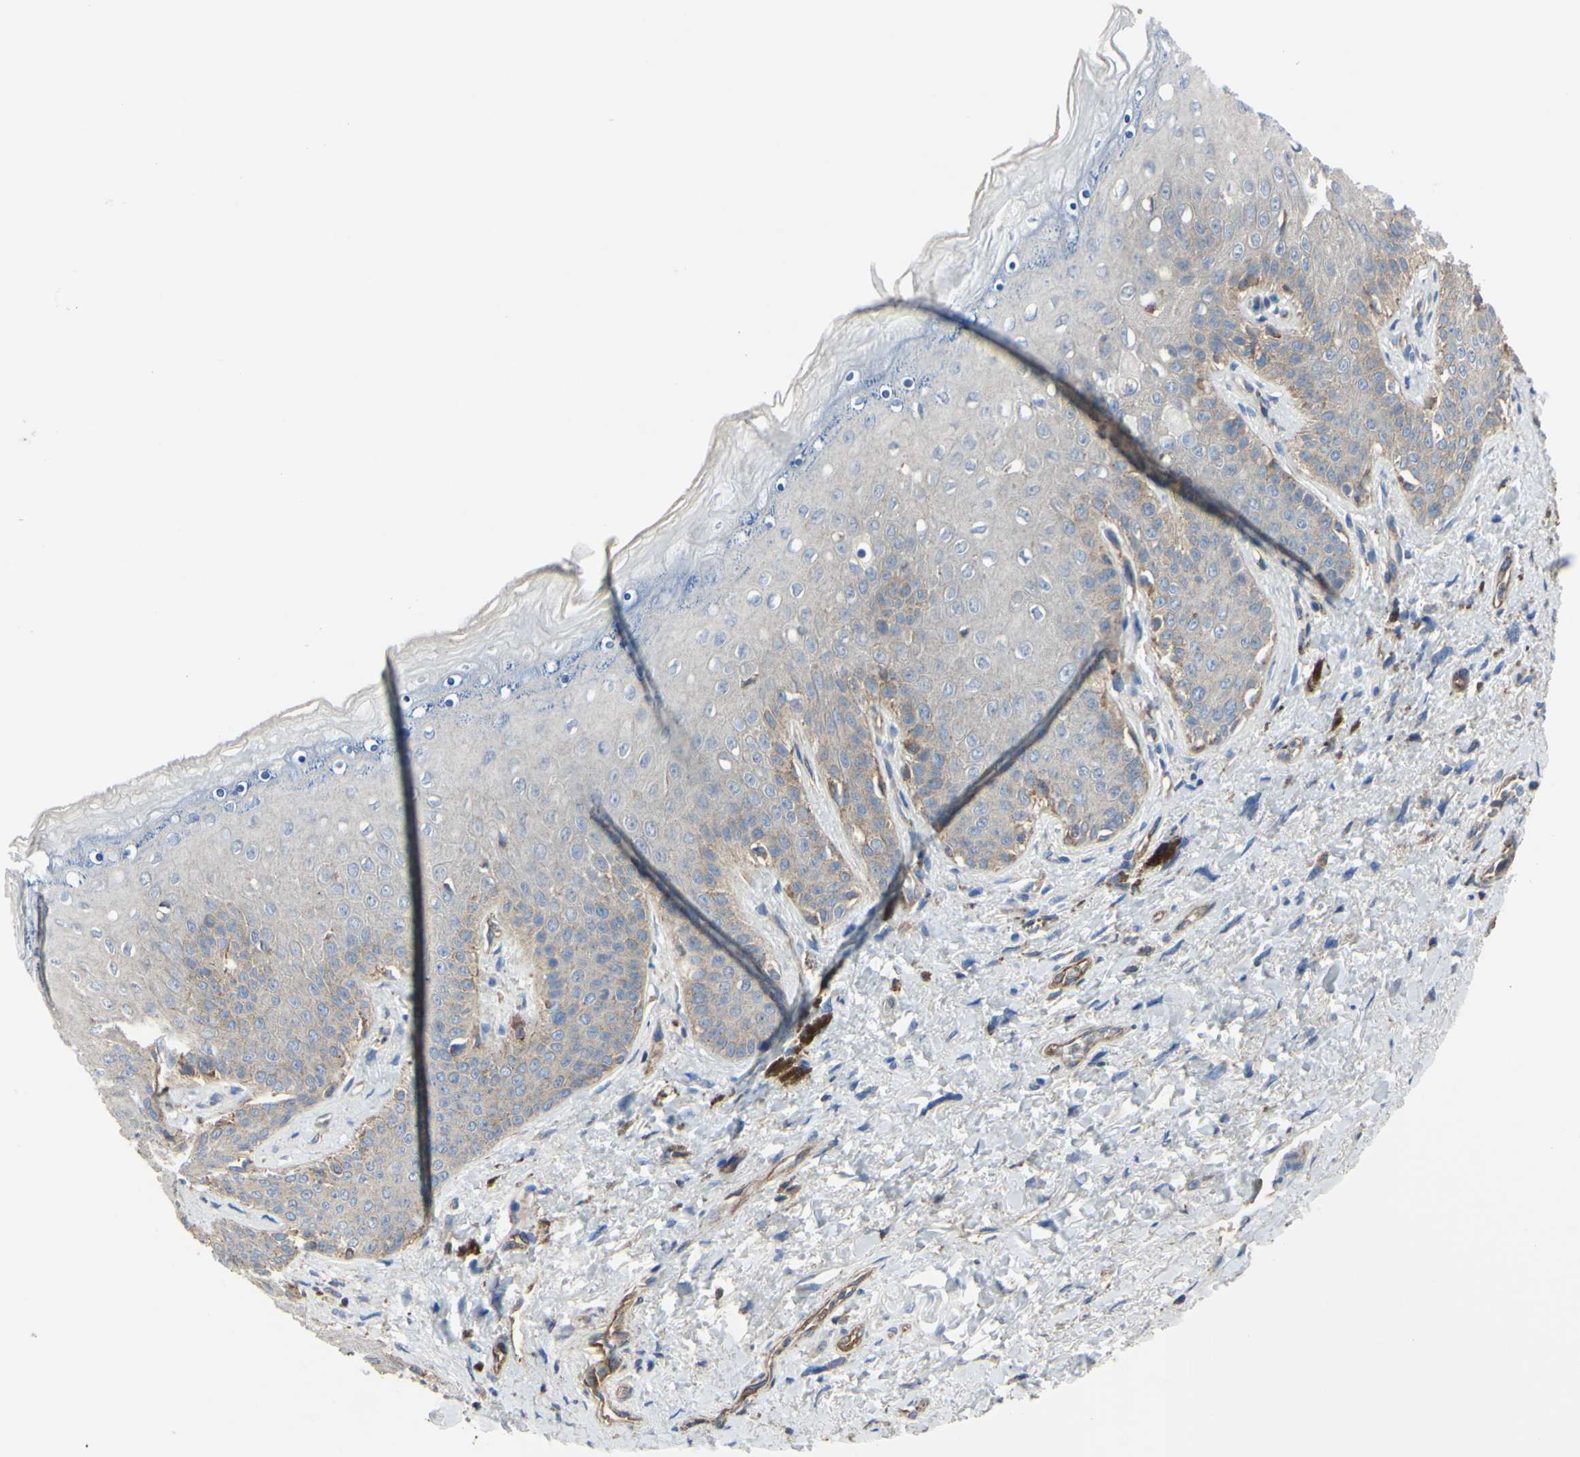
{"staining": {"intensity": "weak", "quantity": "<25%", "location": "cytoplasmic/membranous"}, "tissue": "skin", "cell_type": "Epidermal cells", "image_type": "normal", "snomed": [{"axis": "morphology", "description": "Normal tissue, NOS"}, {"axis": "topography", "description": "Anal"}], "caption": "Micrograph shows no significant protein staining in epidermal cells of unremarkable skin. Brightfield microscopy of IHC stained with DAB (brown) and hematoxylin (blue), captured at high magnification.", "gene": "BECN1", "patient": {"sex": "female", "age": 46}}